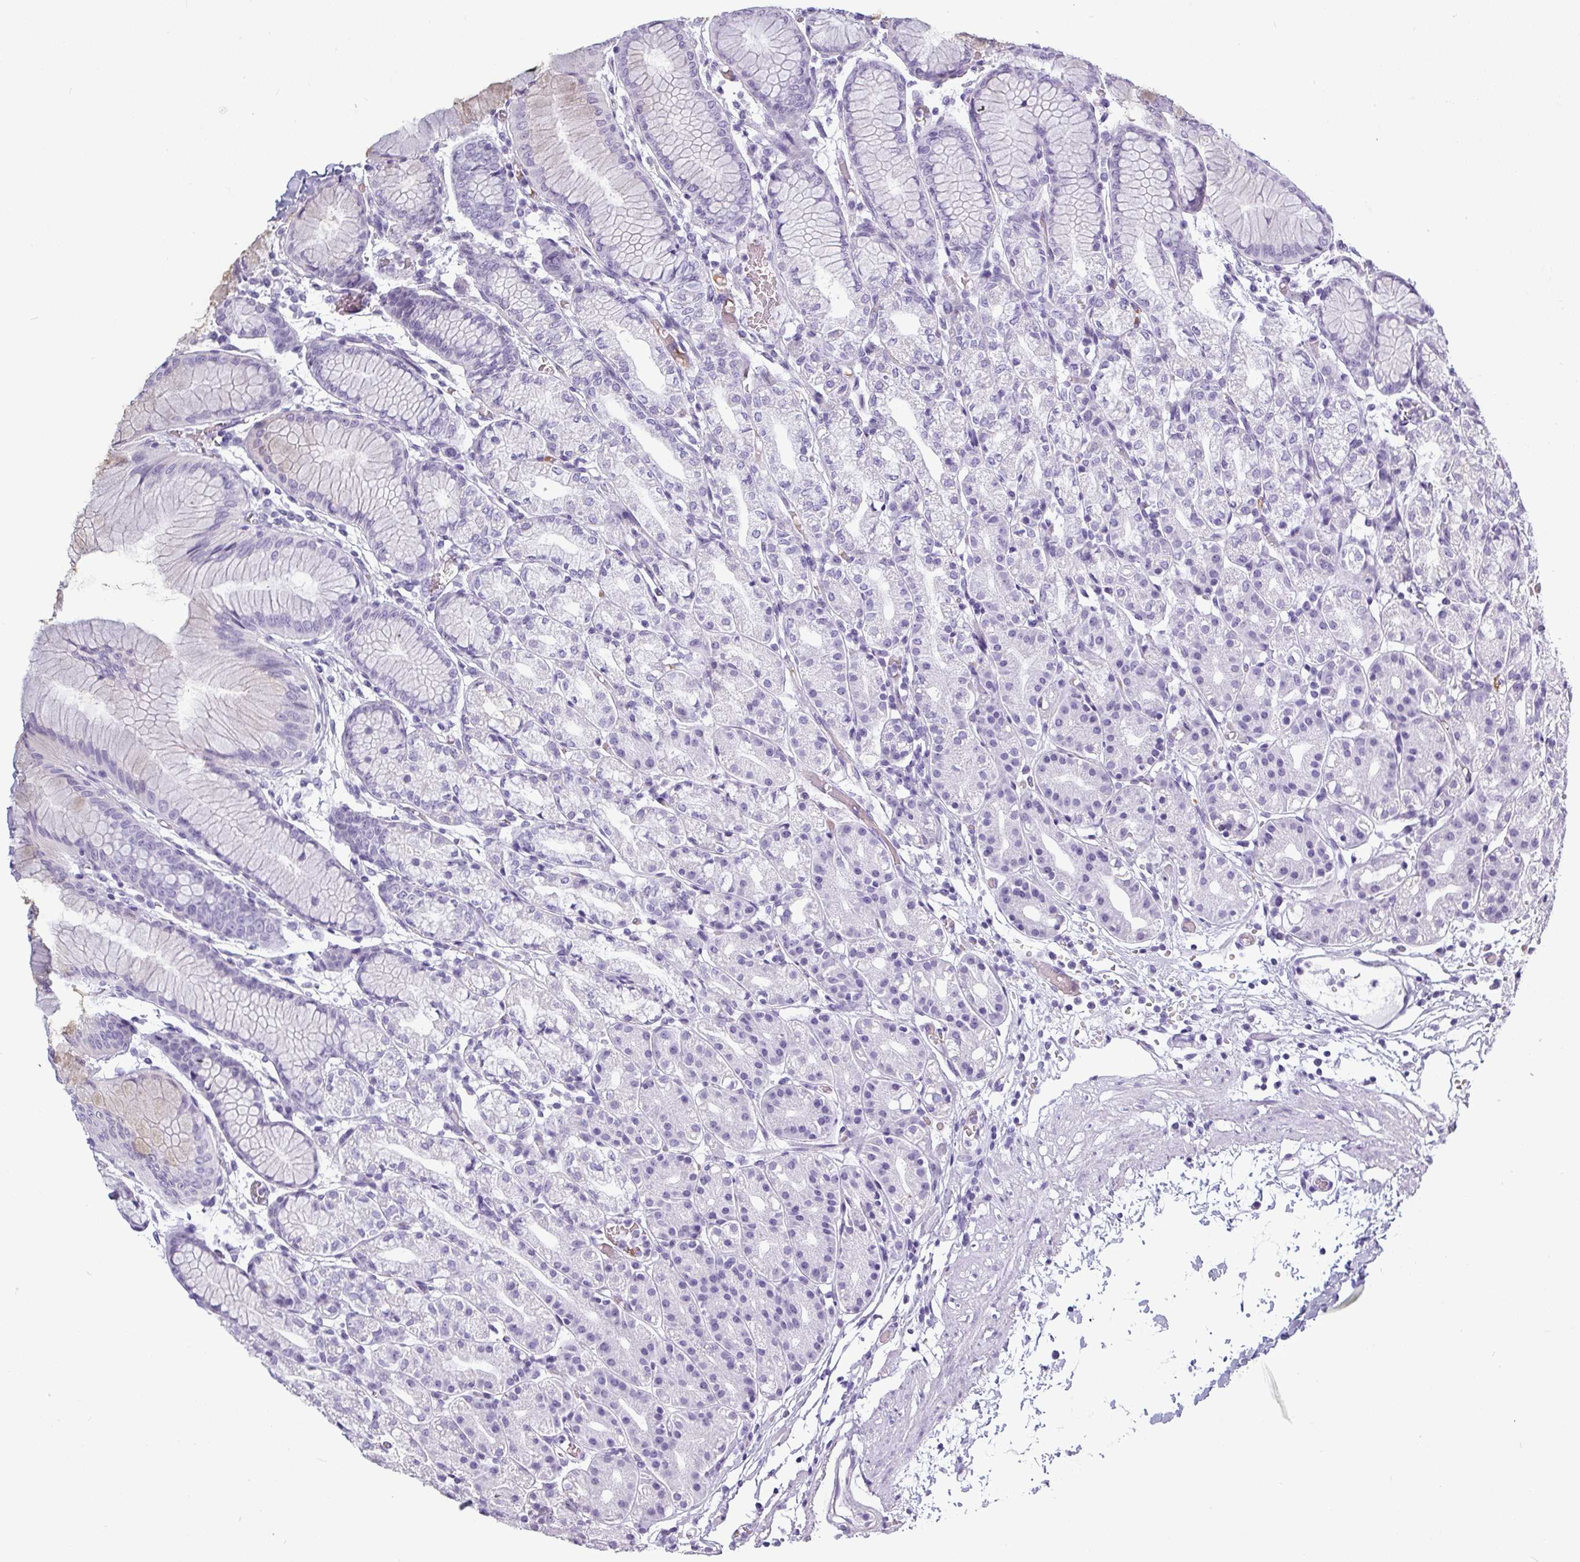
{"staining": {"intensity": "negative", "quantity": "none", "location": "none"}, "tissue": "stomach", "cell_type": "Glandular cells", "image_type": "normal", "snomed": [{"axis": "morphology", "description": "Normal tissue, NOS"}, {"axis": "topography", "description": "Stomach"}], "caption": "Immunohistochemistry micrograph of benign stomach: stomach stained with DAB exhibits no significant protein expression in glandular cells. (Brightfield microscopy of DAB (3,3'-diaminobenzidine) immunohistochemistry at high magnification).", "gene": "CRYBB2", "patient": {"sex": "female", "age": 57}}